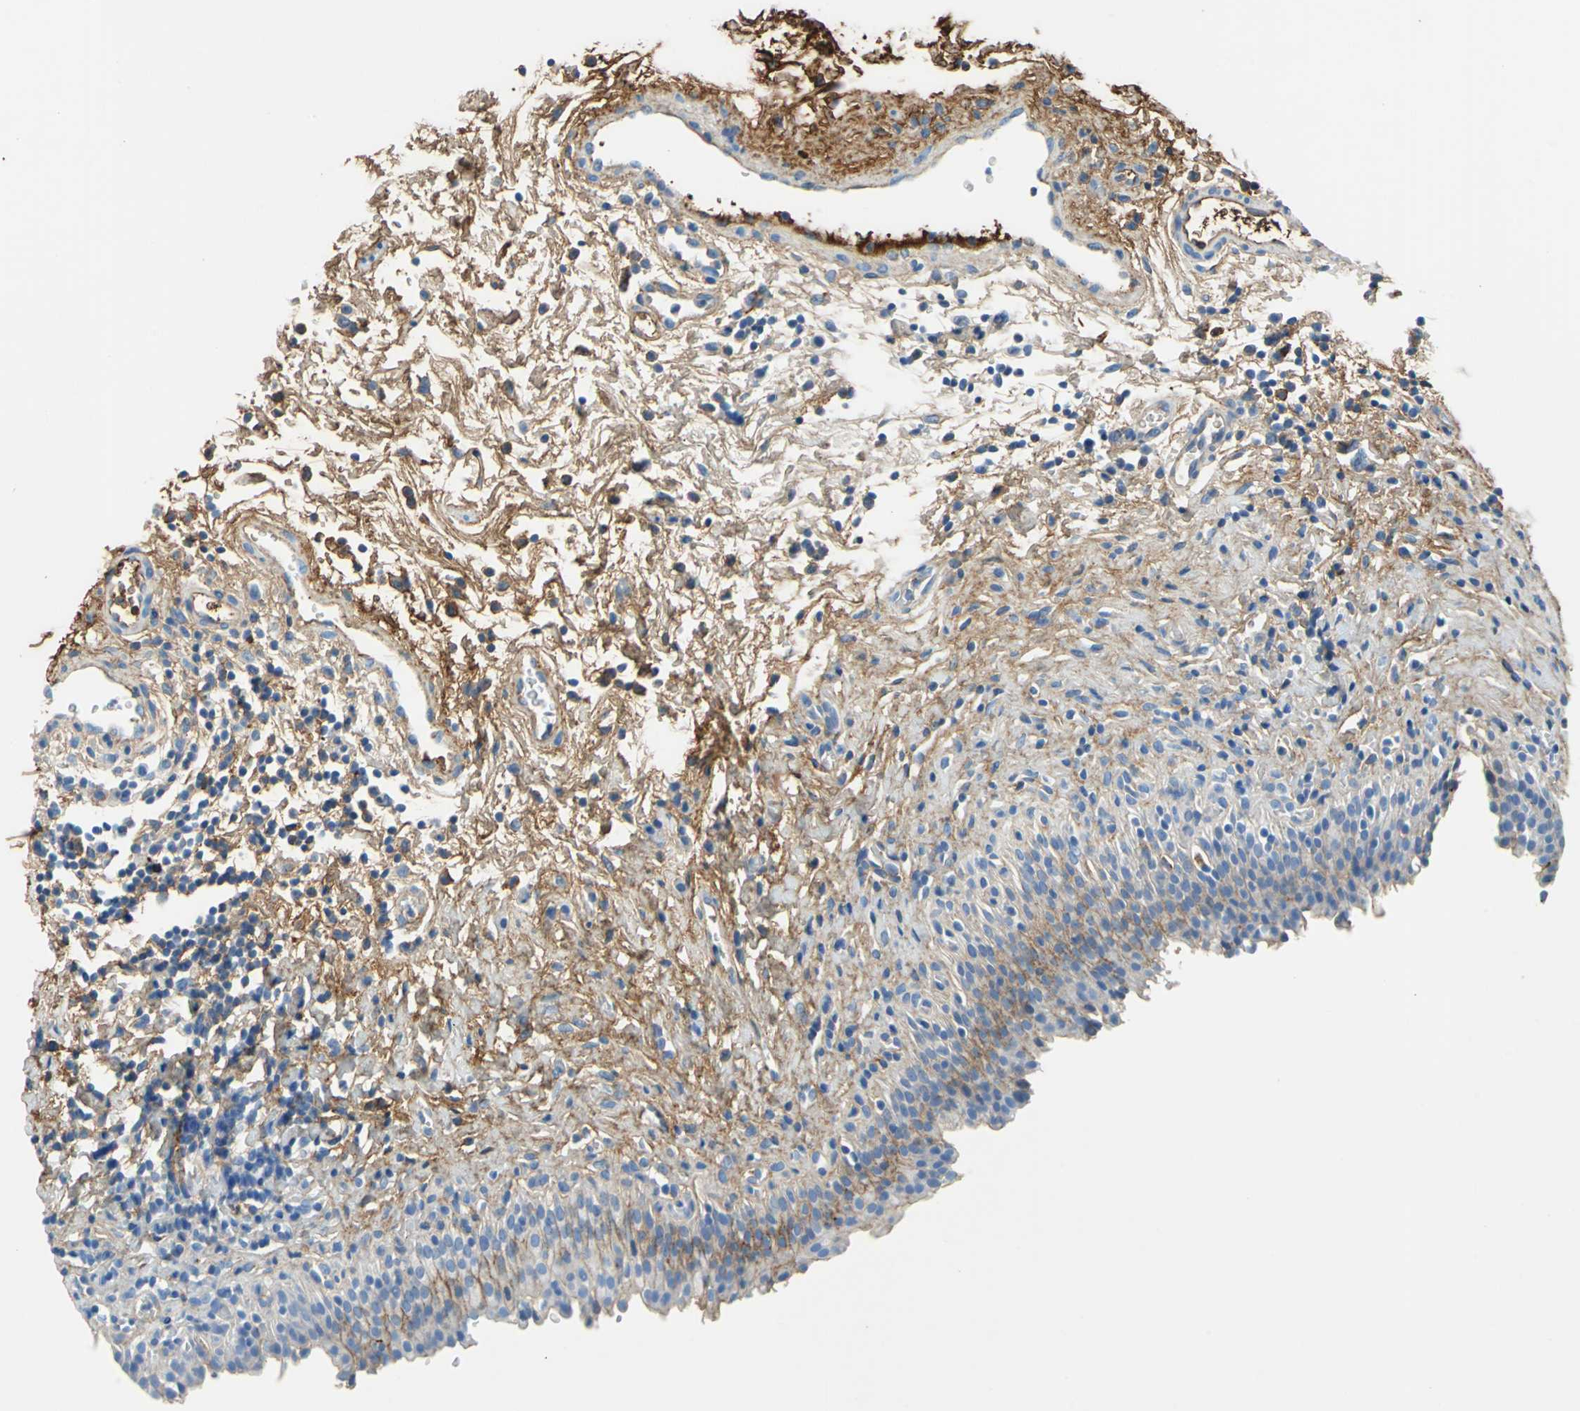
{"staining": {"intensity": "moderate", "quantity": "25%-75%", "location": "cytoplasmic/membranous"}, "tissue": "urinary bladder", "cell_type": "Urothelial cells", "image_type": "normal", "snomed": [{"axis": "morphology", "description": "Normal tissue, NOS"}, {"axis": "topography", "description": "Urinary bladder"}], "caption": "Protein expression analysis of normal urinary bladder reveals moderate cytoplasmic/membranous positivity in approximately 25%-75% of urothelial cells.", "gene": "ALB", "patient": {"sex": "male", "age": 51}}